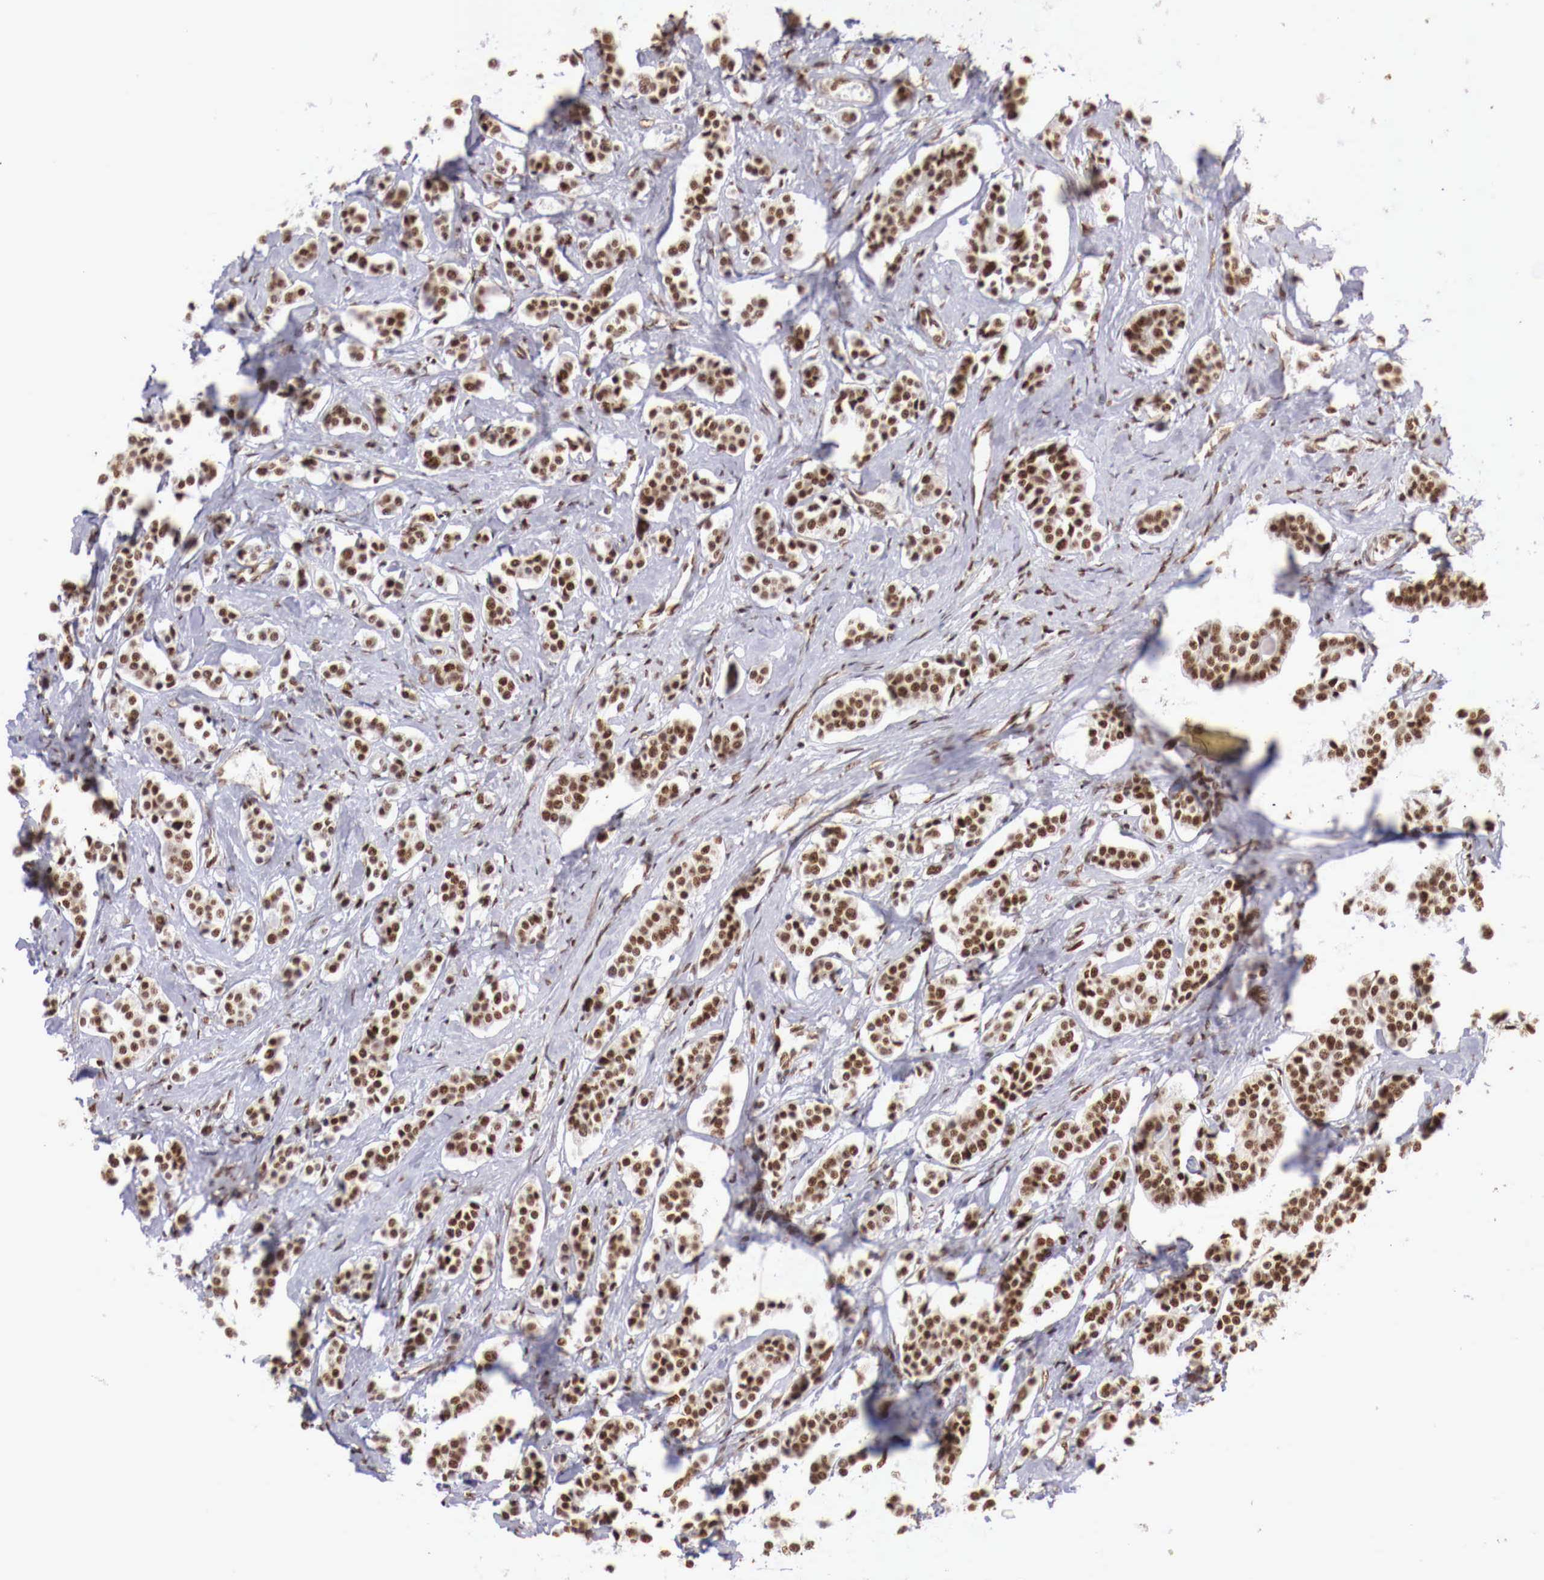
{"staining": {"intensity": "strong", "quantity": ">75%", "location": "nuclear"}, "tissue": "carcinoid", "cell_type": "Tumor cells", "image_type": "cancer", "snomed": [{"axis": "morphology", "description": "Carcinoid, malignant, NOS"}, {"axis": "topography", "description": "Small intestine"}], "caption": "A high amount of strong nuclear expression is present in approximately >75% of tumor cells in carcinoid tissue.", "gene": "MAX", "patient": {"sex": "male", "age": 63}}